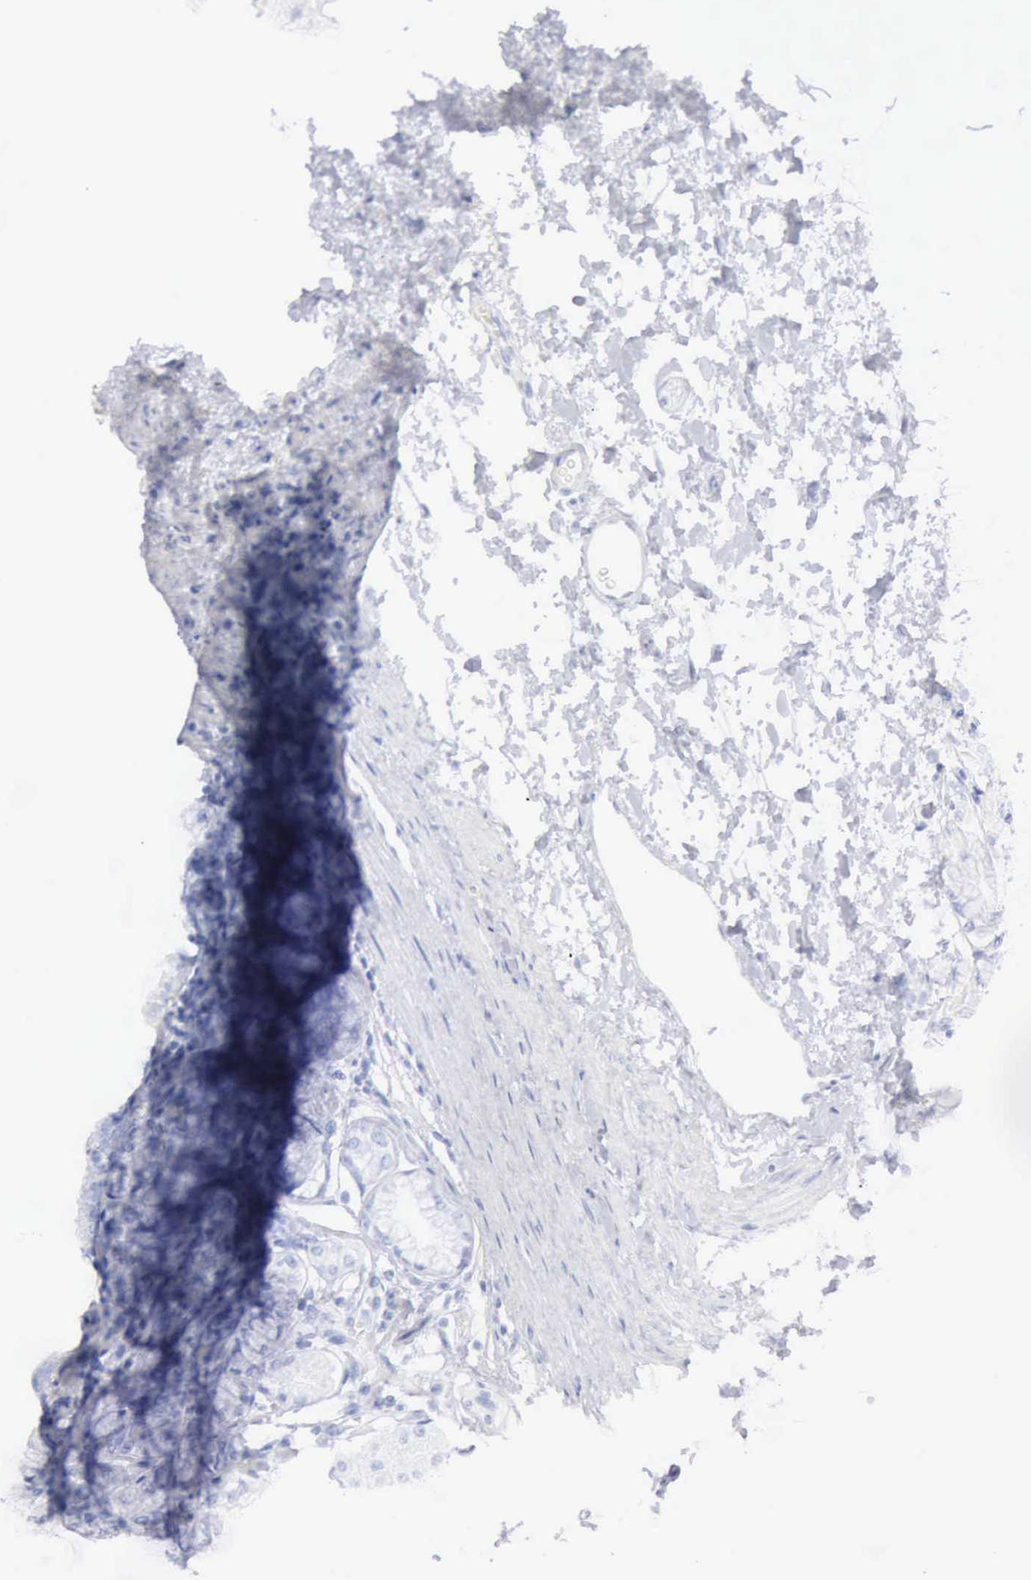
{"staining": {"intensity": "negative", "quantity": "none", "location": "none"}, "tissue": "stomach", "cell_type": "Glandular cells", "image_type": "normal", "snomed": [{"axis": "morphology", "description": "Normal tissue, NOS"}, {"axis": "topography", "description": "Stomach"}, {"axis": "topography", "description": "Stomach, lower"}], "caption": "DAB immunohistochemical staining of benign human stomach shows no significant expression in glandular cells.", "gene": "KRT10", "patient": {"sex": "male", "age": 76}}